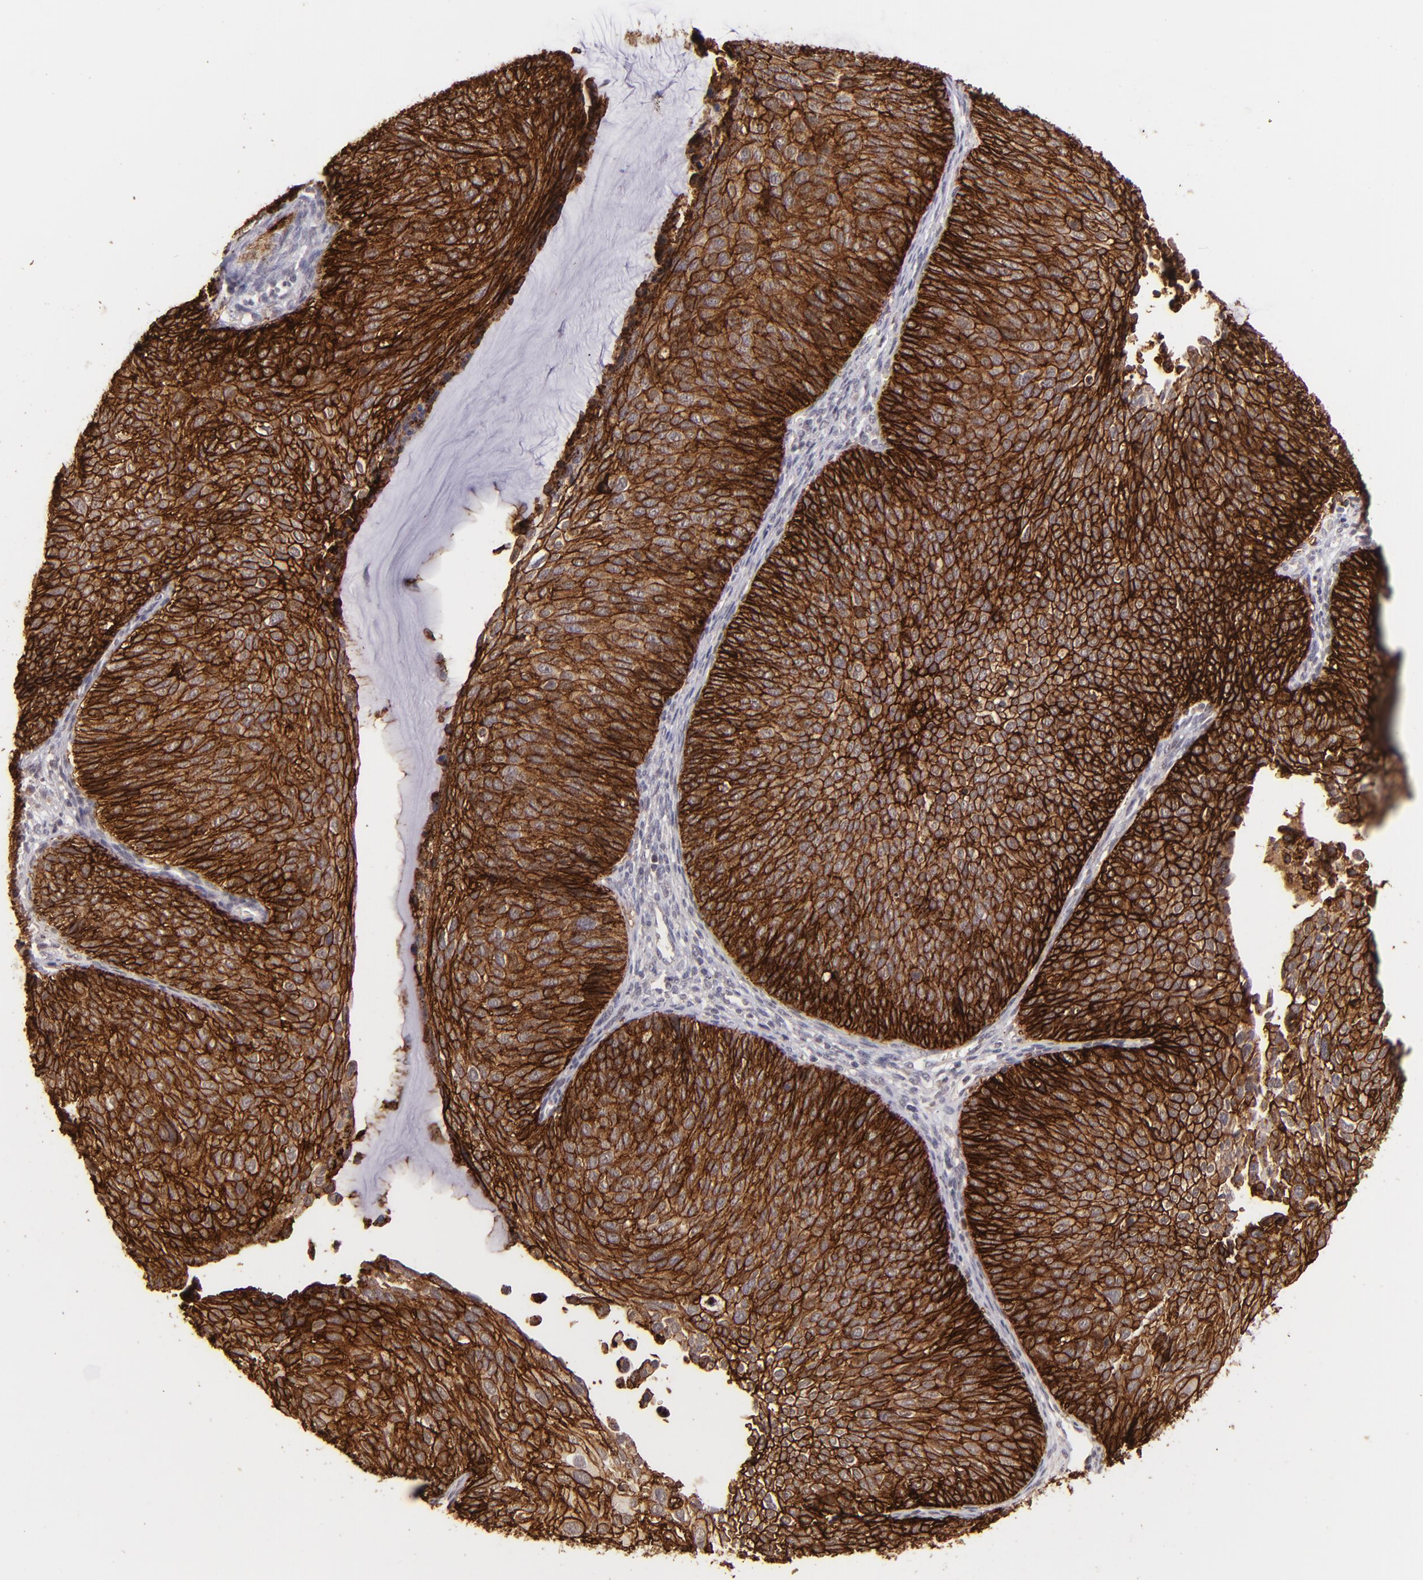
{"staining": {"intensity": "strong", "quantity": ">75%", "location": "cytoplasmic/membranous"}, "tissue": "cervical cancer", "cell_type": "Tumor cells", "image_type": "cancer", "snomed": [{"axis": "morphology", "description": "Squamous cell carcinoma, NOS"}, {"axis": "topography", "description": "Cervix"}], "caption": "Strong cytoplasmic/membranous protein positivity is seen in approximately >75% of tumor cells in cervical squamous cell carcinoma.", "gene": "CLDN1", "patient": {"sex": "female", "age": 36}}